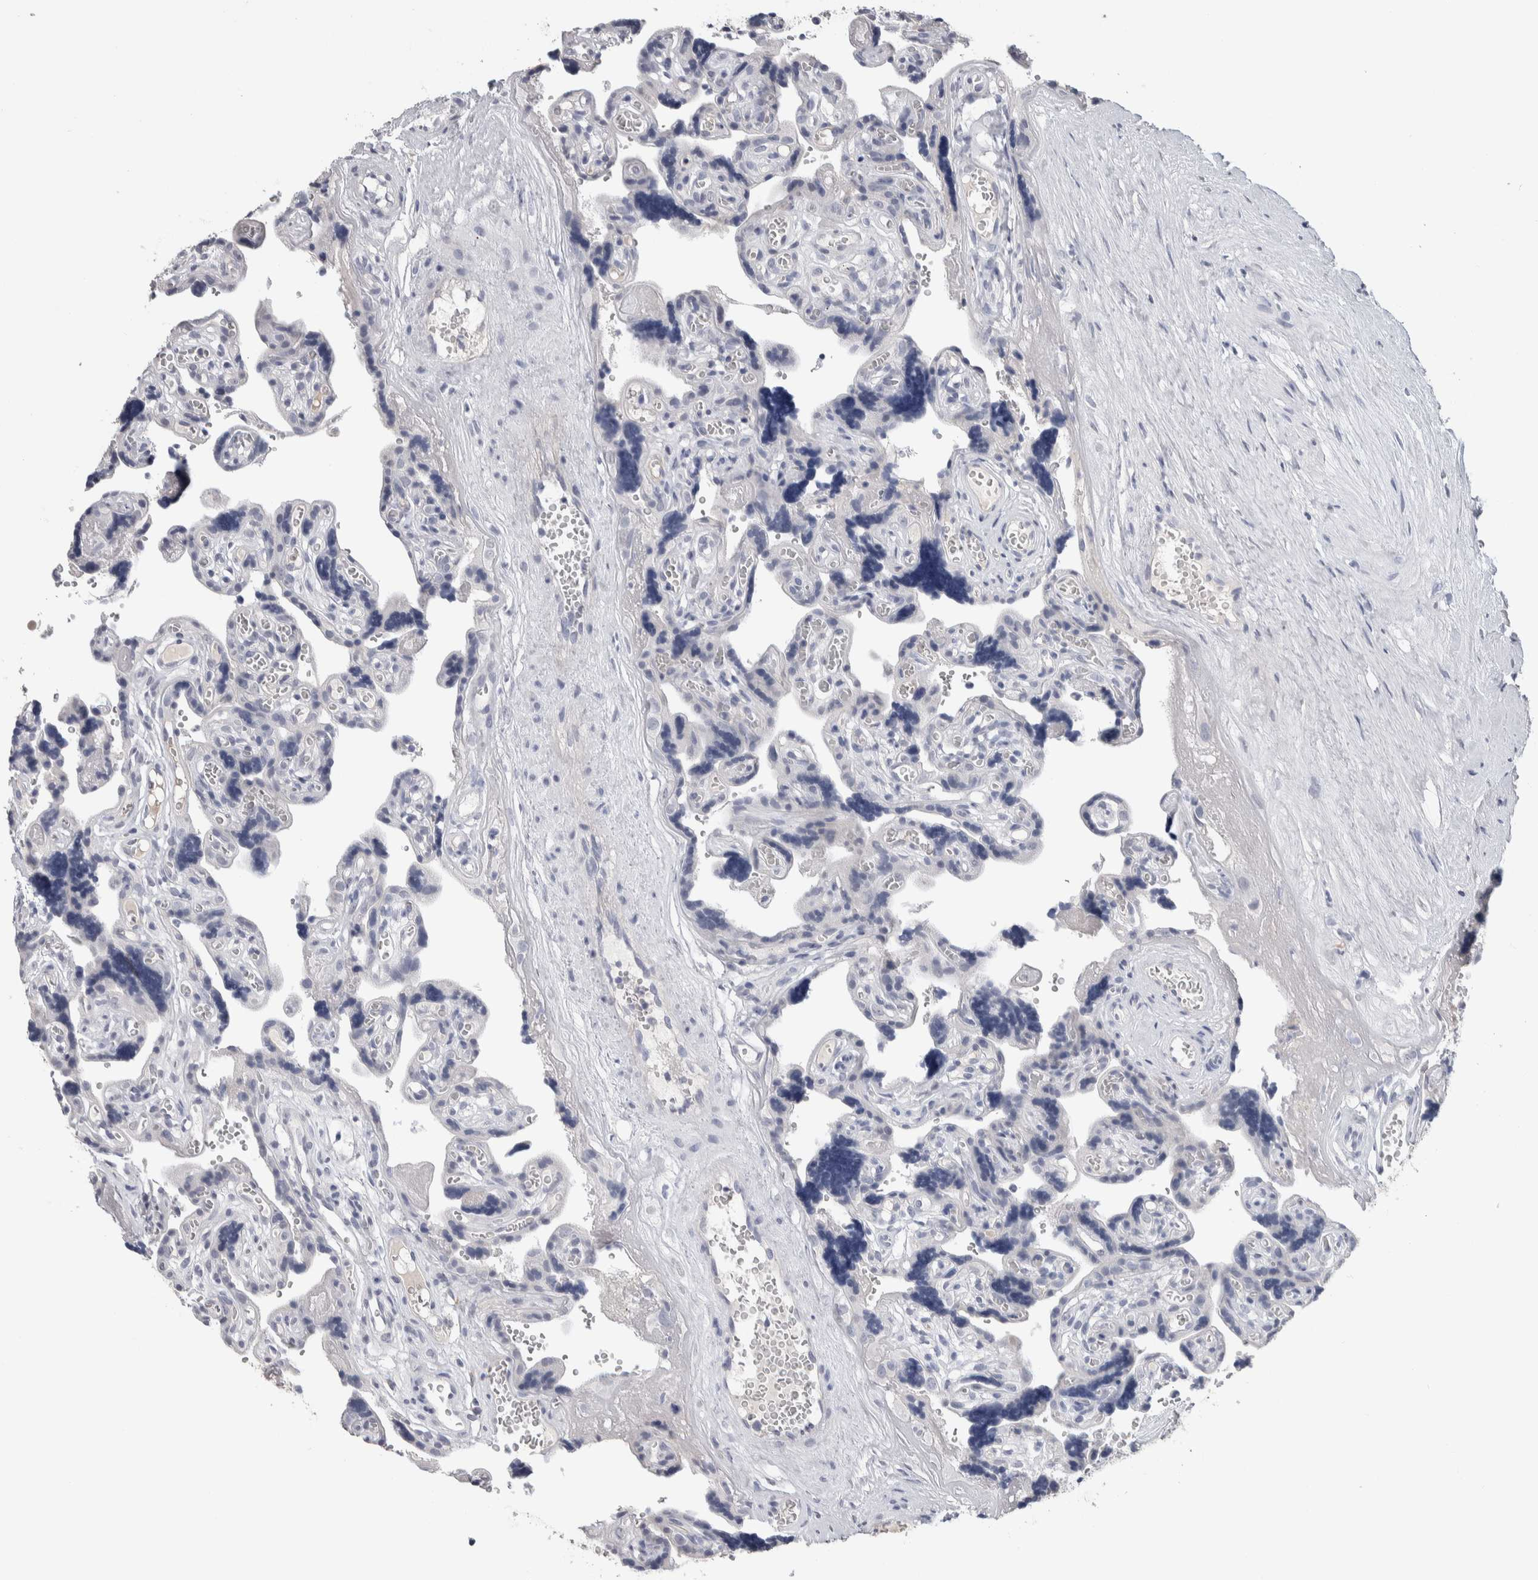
{"staining": {"intensity": "negative", "quantity": "none", "location": "none"}, "tissue": "placenta", "cell_type": "Decidual cells", "image_type": "normal", "snomed": [{"axis": "morphology", "description": "Normal tissue, NOS"}, {"axis": "topography", "description": "Placenta"}], "caption": "IHC of unremarkable placenta displays no staining in decidual cells.", "gene": "TMEM102", "patient": {"sex": "female", "age": 30}}